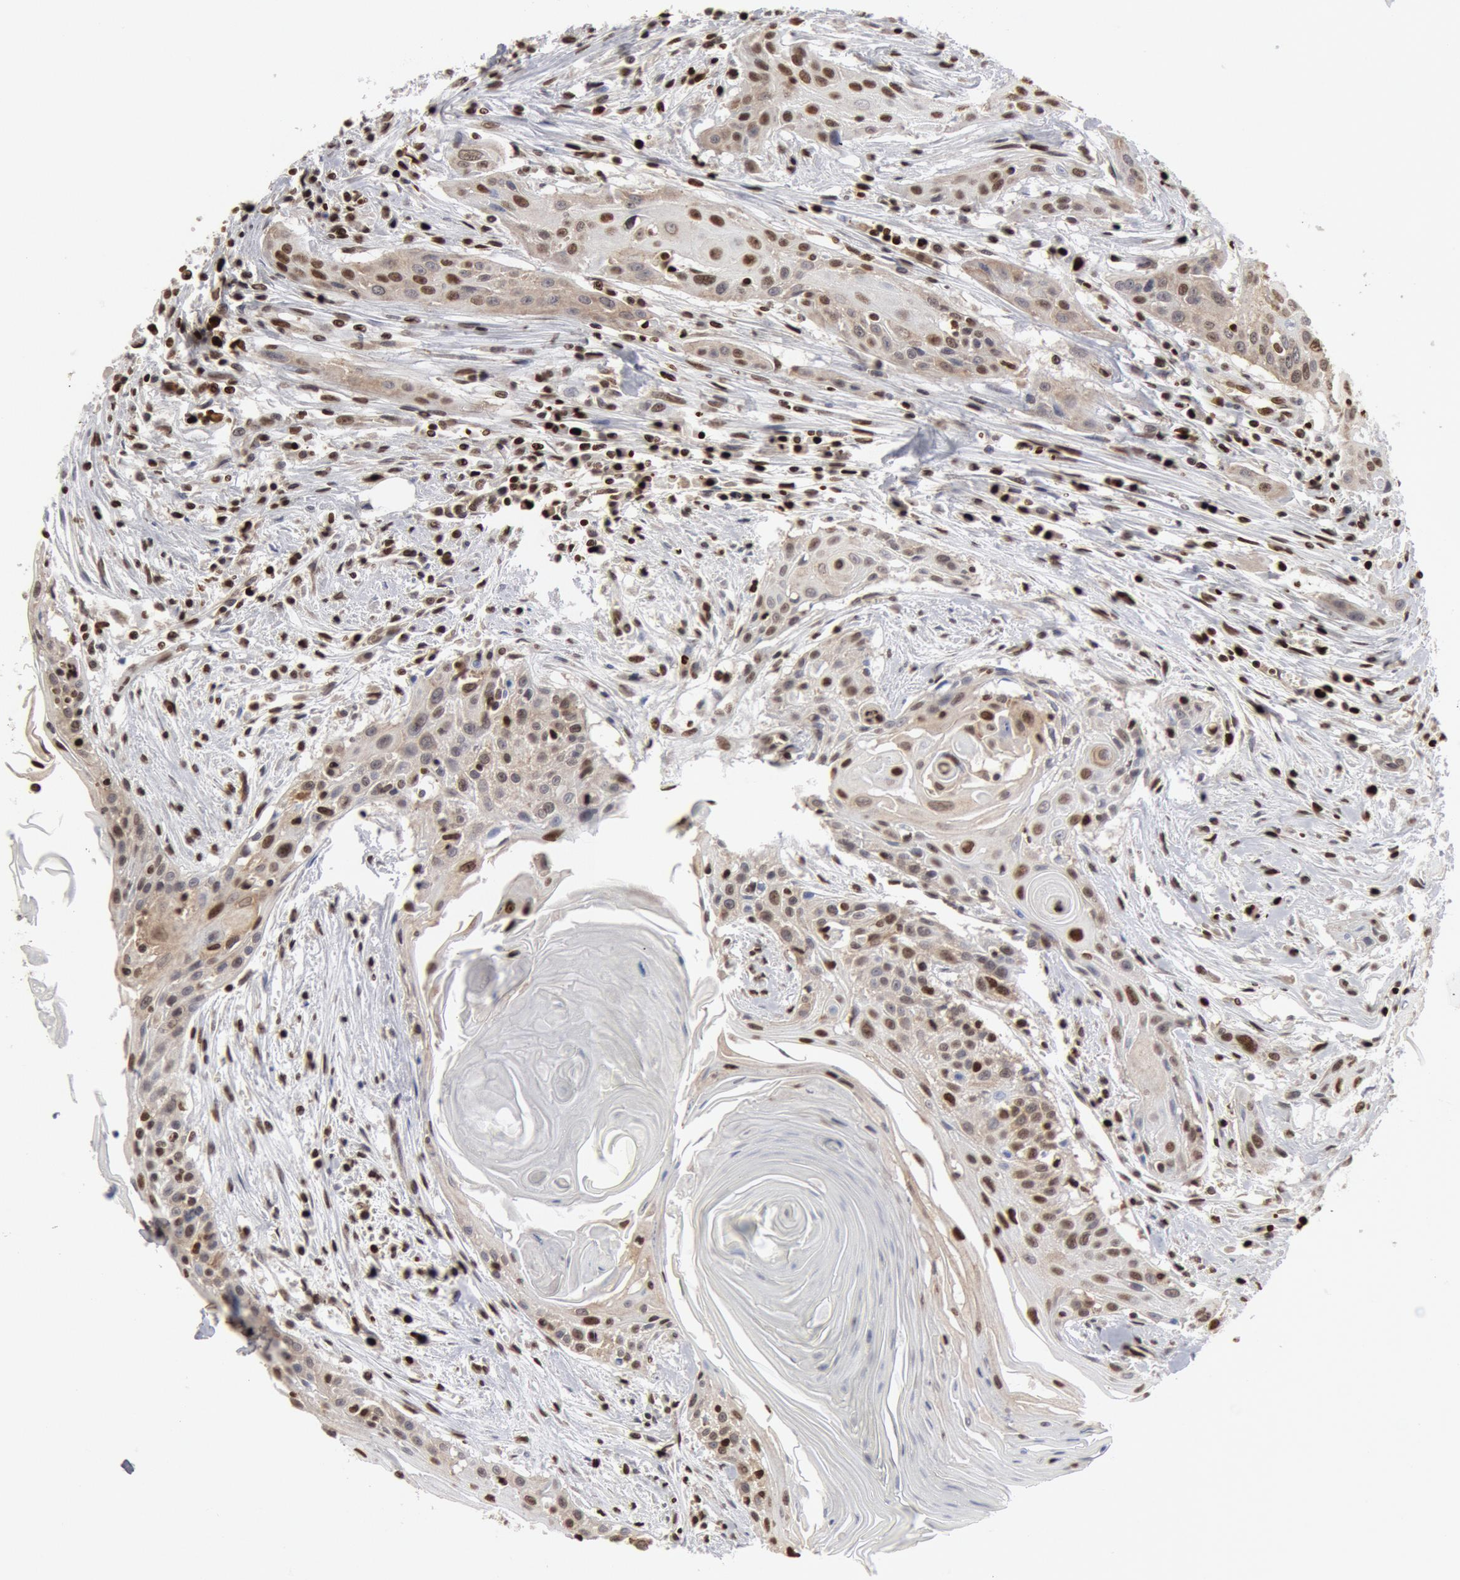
{"staining": {"intensity": "moderate", "quantity": "25%-75%", "location": "nuclear"}, "tissue": "head and neck cancer", "cell_type": "Tumor cells", "image_type": "cancer", "snomed": [{"axis": "morphology", "description": "Squamous cell carcinoma, NOS"}, {"axis": "morphology", "description": "Squamous cell carcinoma, metastatic, NOS"}, {"axis": "topography", "description": "Lymph node"}, {"axis": "topography", "description": "Salivary gland"}, {"axis": "topography", "description": "Head-Neck"}], "caption": "Moderate nuclear expression for a protein is appreciated in about 25%-75% of tumor cells of head and neck cancer using immunohistochemistry.", "gene": "SUB1", "patient": {"sex": "female", "age": 74}}